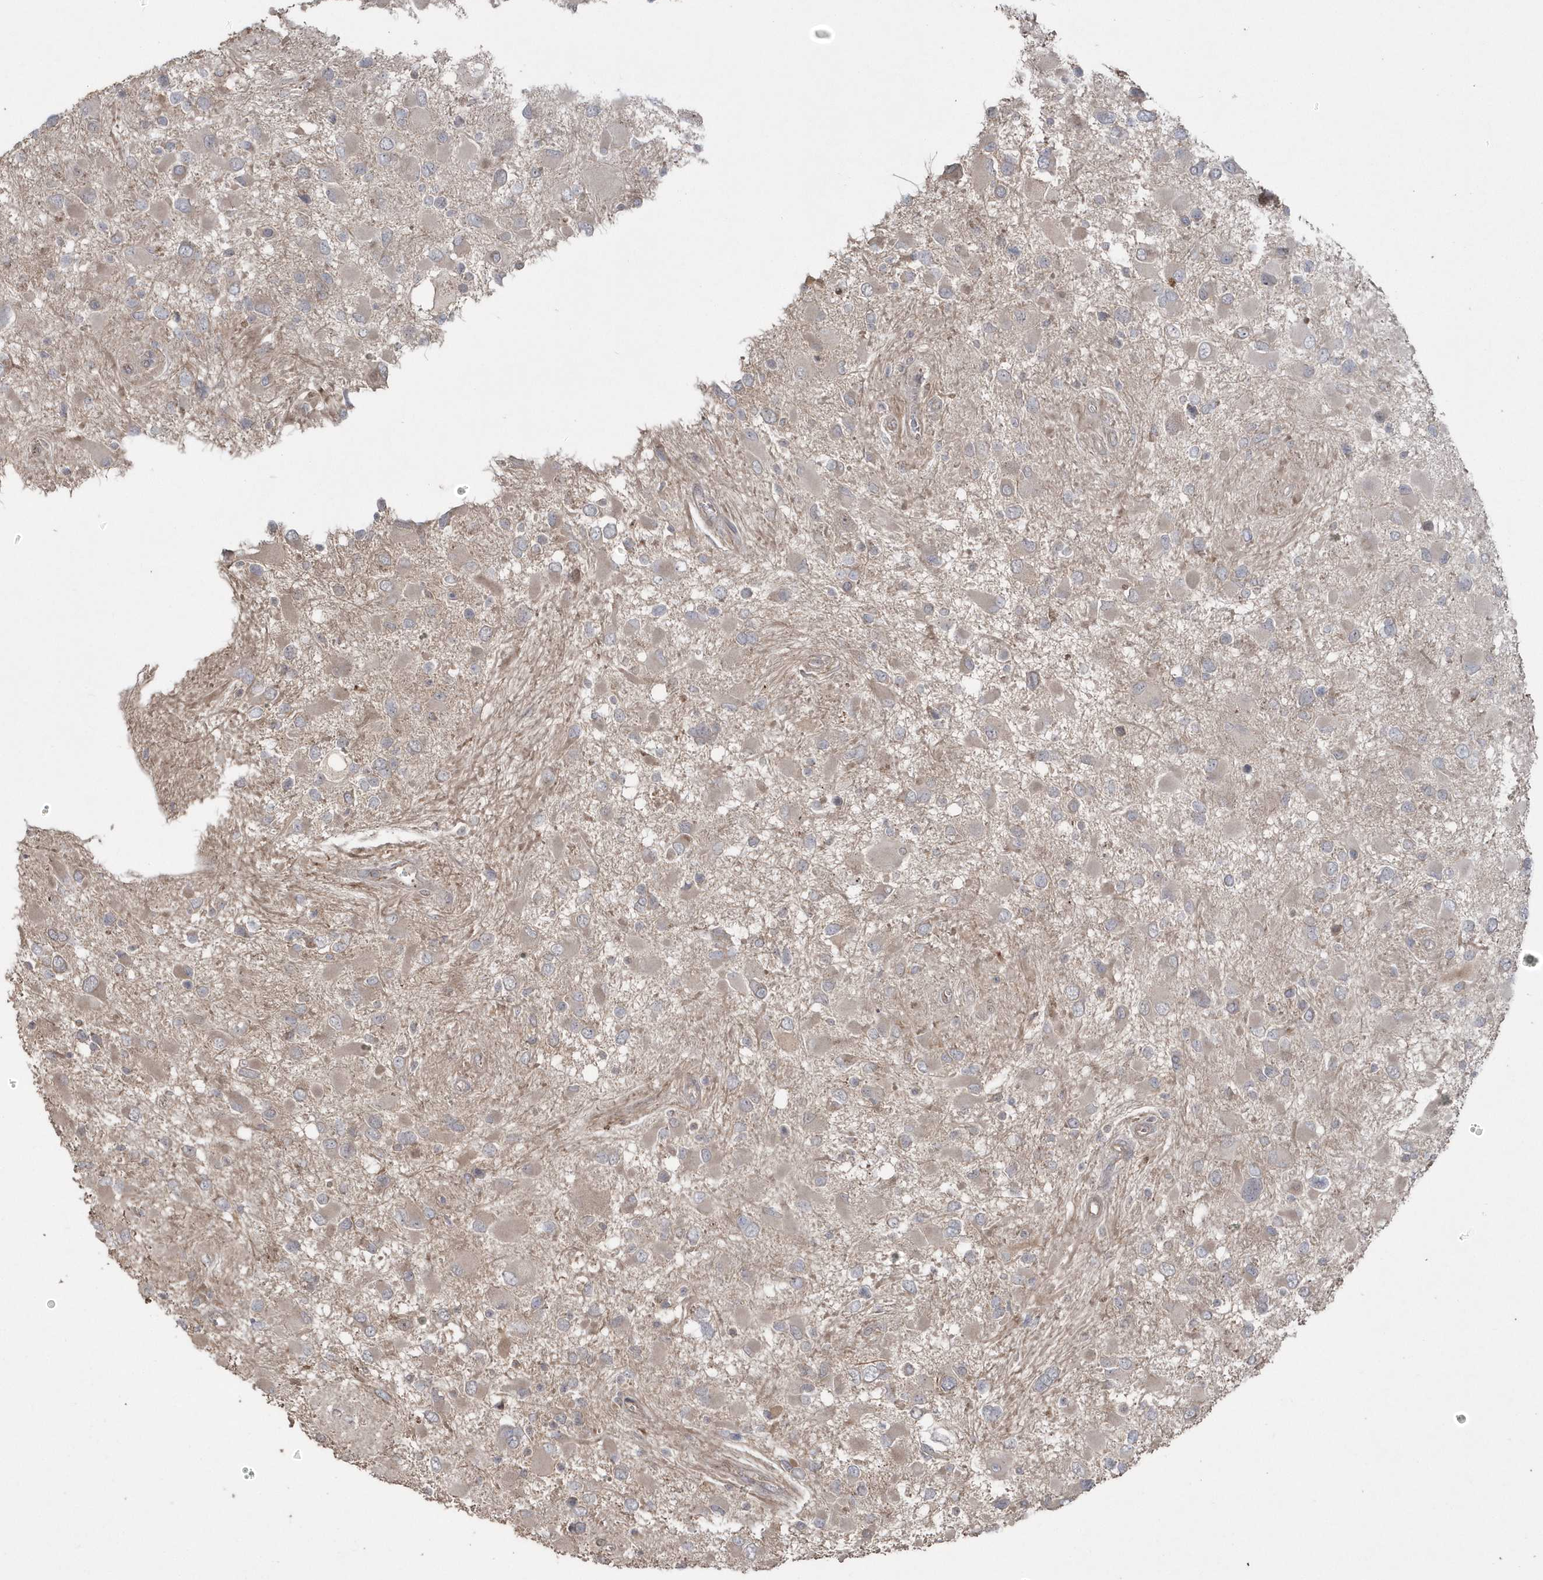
{"staining": {"intensity": "weak", "quantity": "25%-75%", "location": "cytoplasmic/membranous"}, "tissue": "glioma", "cell_type": "Tumor cells", "image_type": "cancer", "snomed": [{"axis": "morphology", "description": "Glioma, malignant, High grade"}, {"axis": "topography", "description": "Brain"}], "caption": "IHC (DAB) staining of malignant glioma (high-grade) reveals weak cytoplasmic/membranous protein positivity in approximately 25%-75% of tumor cells. The staining was performed using DAB to visualize the protein expression in brown, while the nuclei were stained in blue with hematoxylin (Magnification: 20x).", "gene": "ARMC8", "patient": {"sex": "male", "age": 53}}